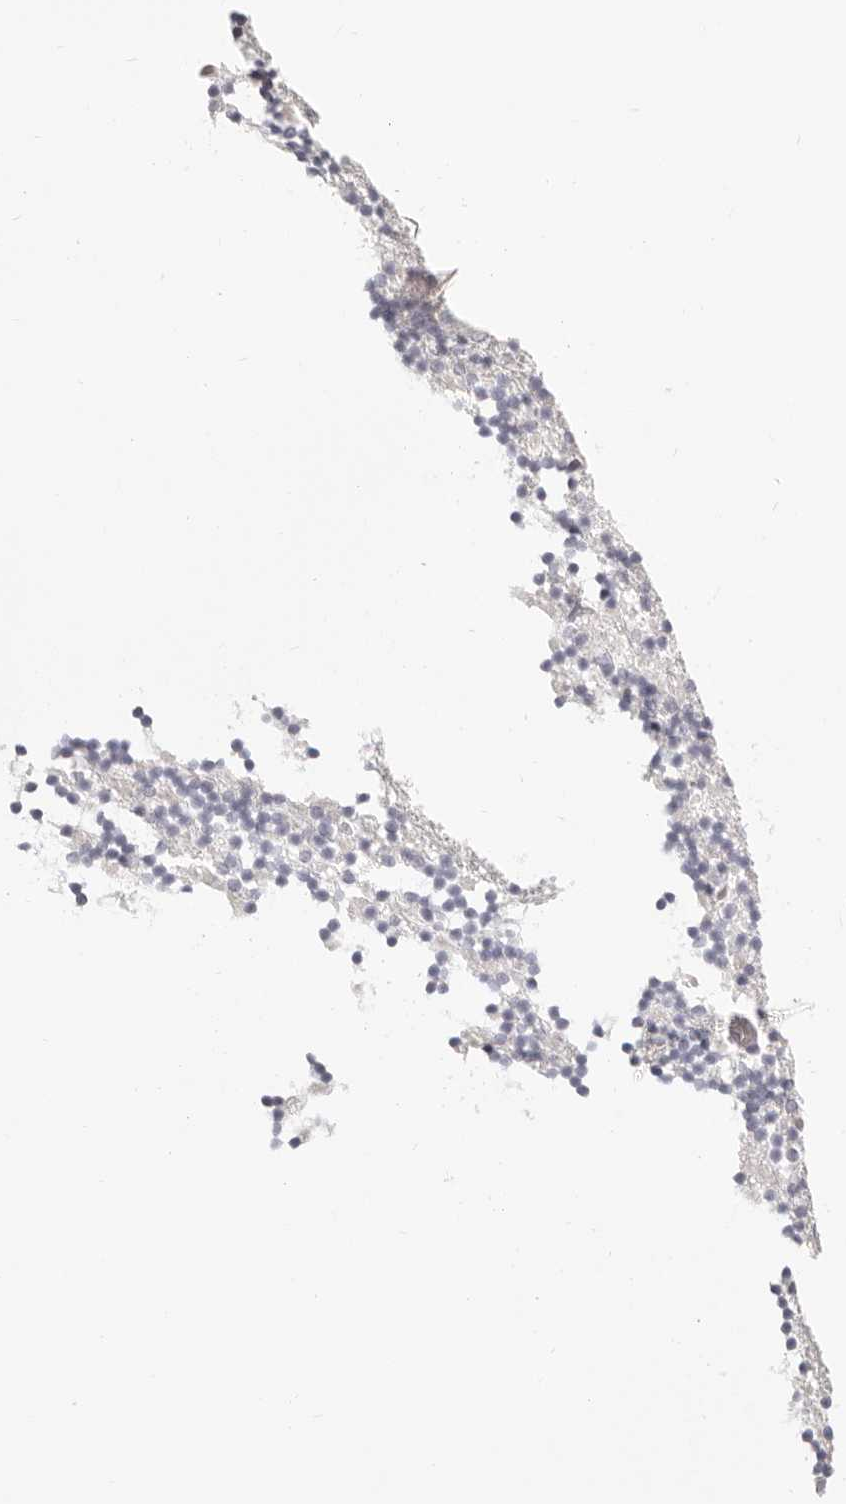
{"staining": {"intensity": "negative", "quantity": "none", "location": "none"}, "tissue": "cerebellum", "cell_type": "Cells in granular layer", "image_type": "normal", "snomed": [{"axis": "morphology", "description": "Normal tissue, NOS"}, {"axis": "topography", "description": "Cerebellum"}], "caption": "An IHC histopathology image of normal cerebellum is shown. There is no staining in cells in granular layer of cerebellum.", "gene": "FABP1", "patient": {"sex": "male", "age": 57}}